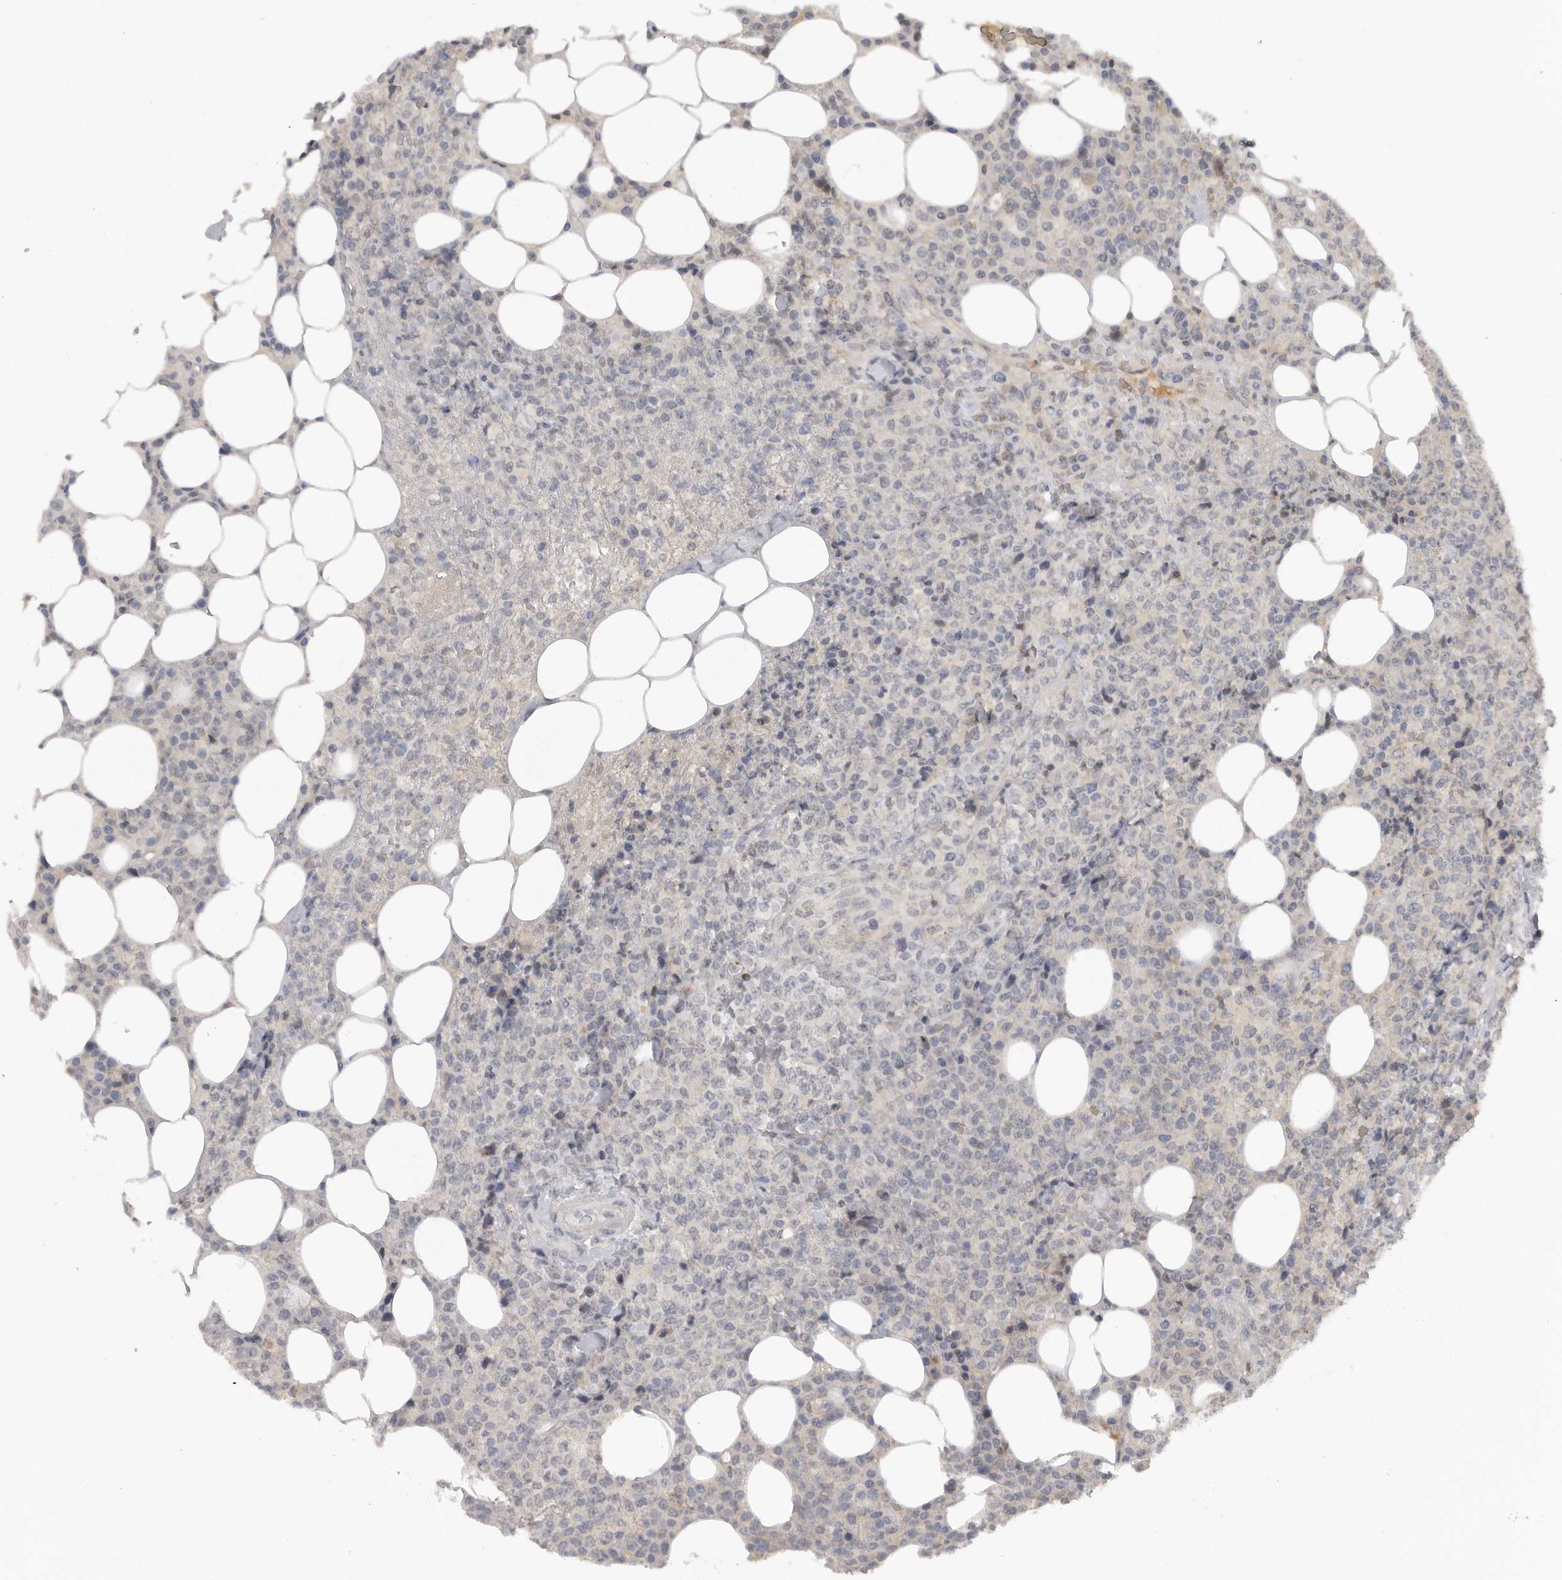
{"staining": {"intensity": "negative", "quantity": "none", "location": "none"}, "tissue": "lymphoma", "cell_type": "Tumor cells", "image_type": "cancer", "snomed": [{"axis": "morphology", "description": "Malignant lymphoma, non-Hodgkin's type, High grade"}, {"axis": "topography", "description": "Lymph node"}], "caption": "This is an immunohistochemistry image of human lymphoma. There is no expression in tumor cells.", "gene": "PLEKHF1", "patient": {"sex": "male", "age": 13}}